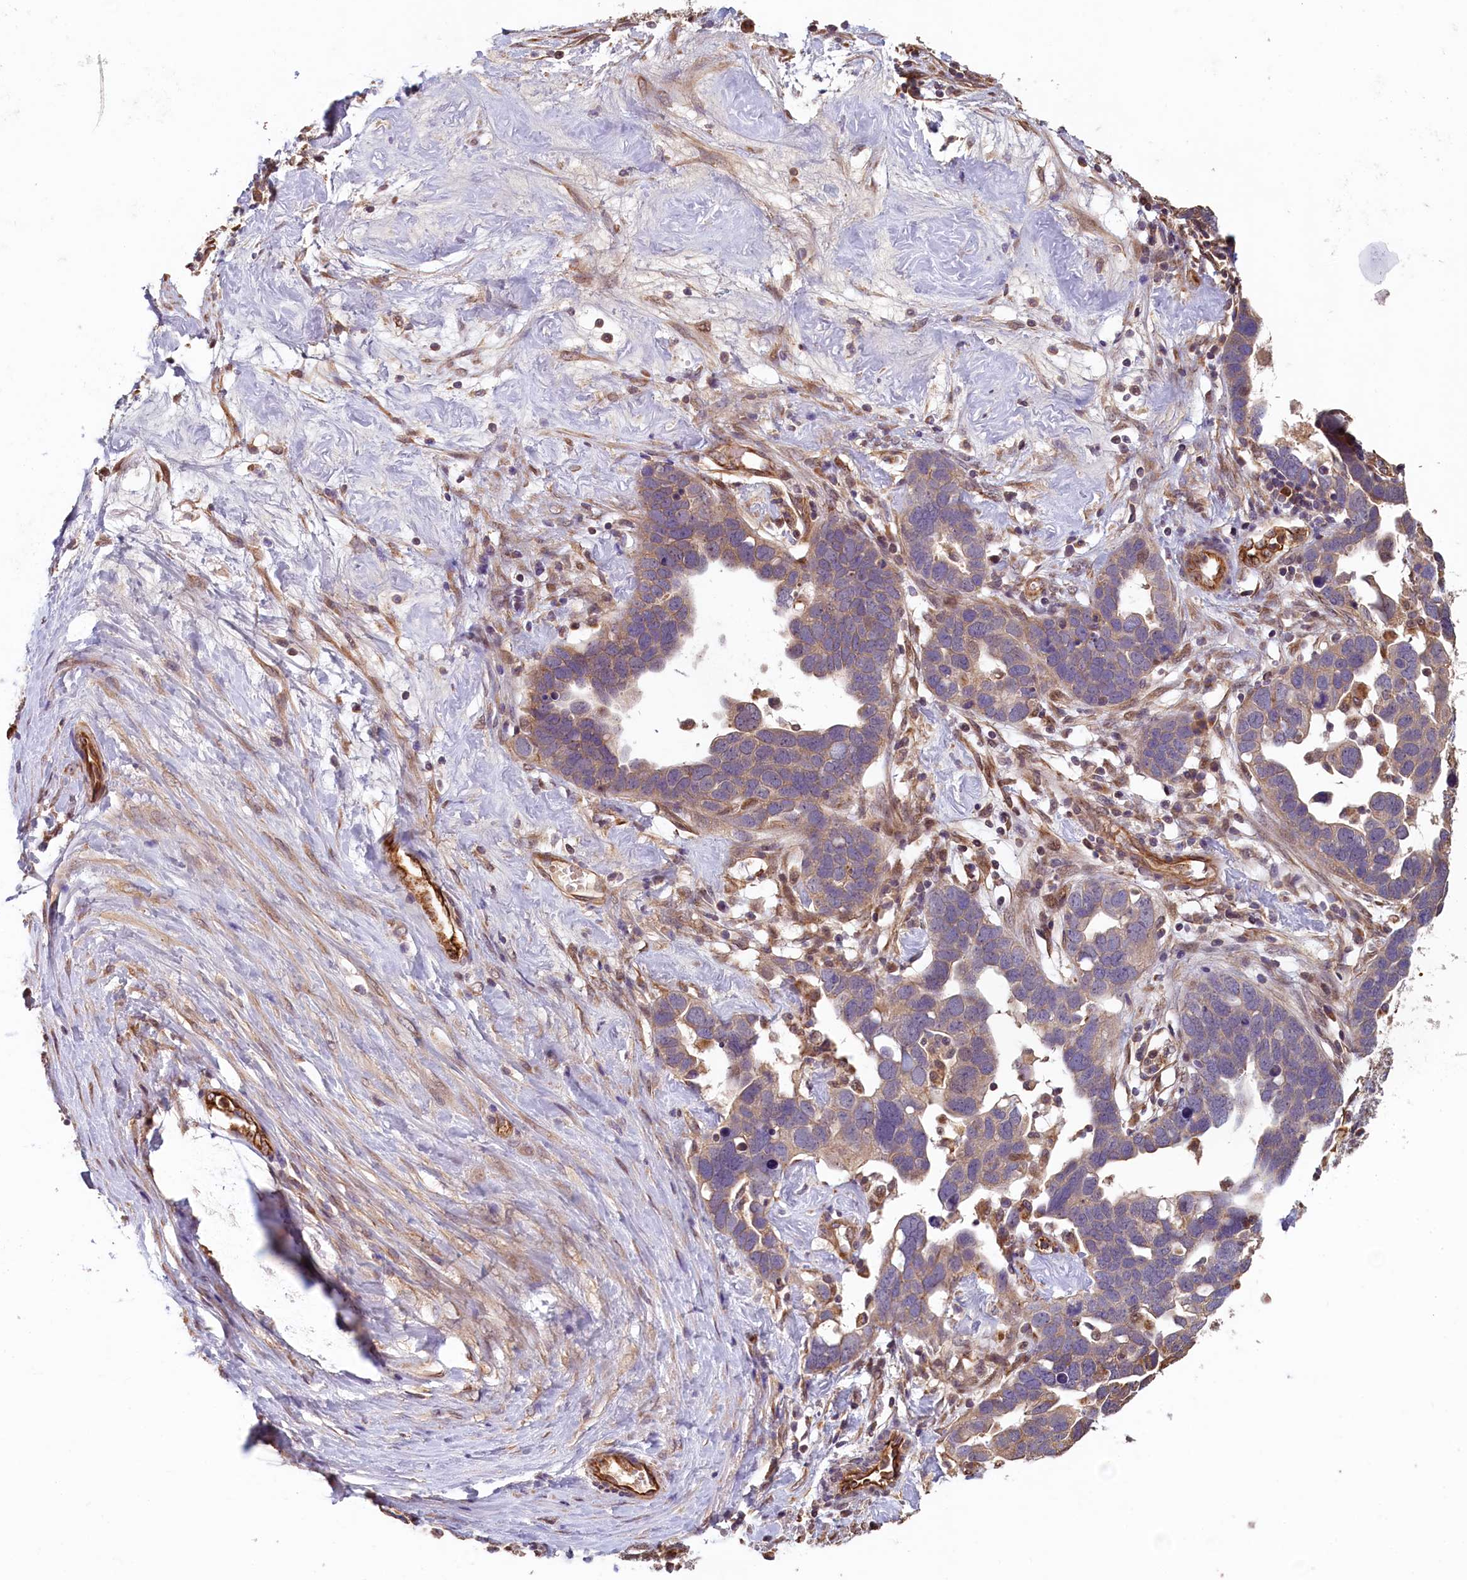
{"staining": {"intensity": "moderate", "quantity": "<25%", "location": "cytoplasmic/membranous"}, "tissue": "ovarian cancer", "cell_type": "Tumor cells", "image_type": "cancer", "snomed": [{"axis": "morphology", "description": "Cystadenocarcinoma, serous, NOS"}, {"axis": "topography", "description": "Ovary"}], "caption": "This is an image of IHC staining of ovarian serous cystadenocarcinoma, which shows moderate staining in the cytoplasmic/membranous of tumor cells.", "gene": "ACSBG1", "patient": {"sex": "female", "age": 54}}